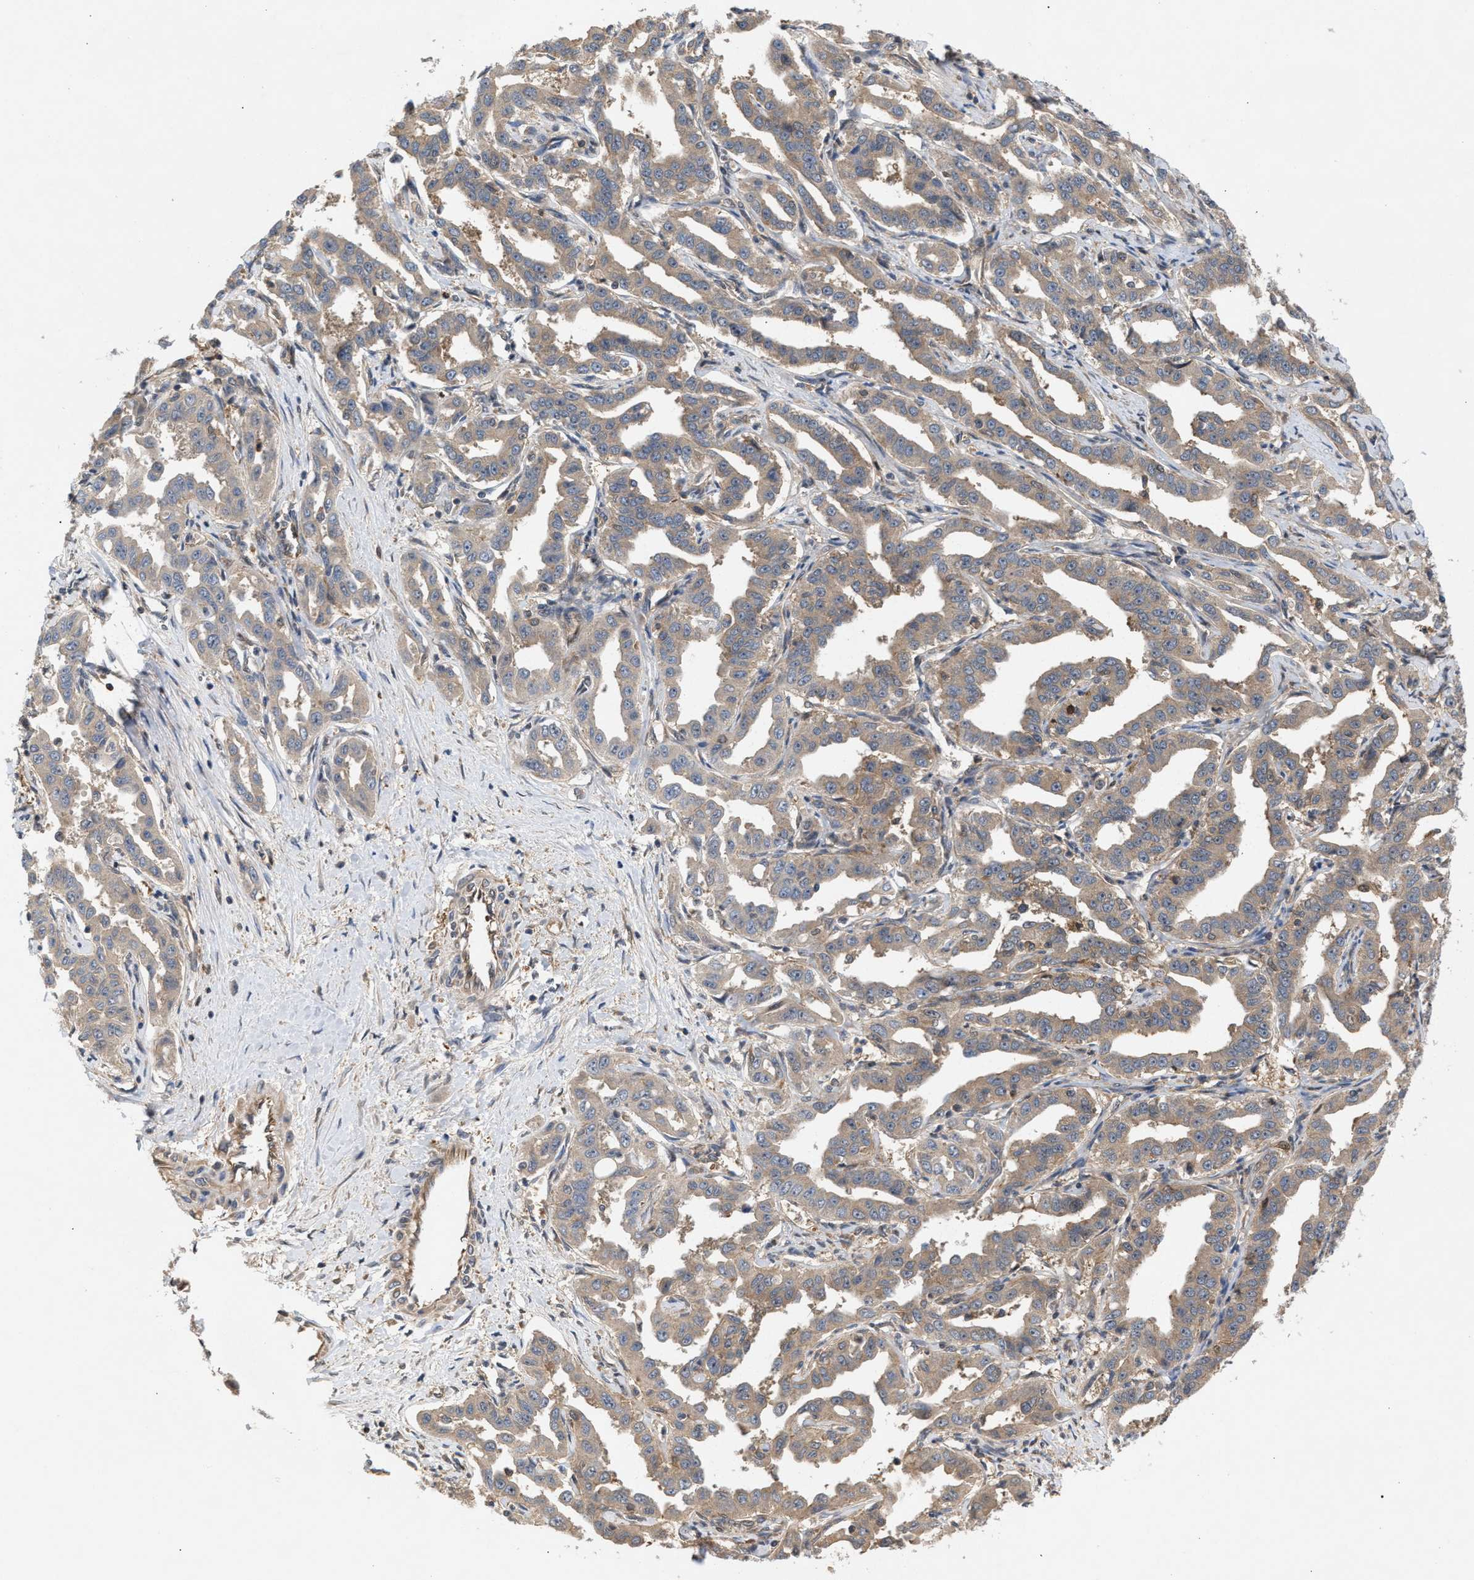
{"staining": {"intensity": "moderate", "quantity": ">75%", "location": "cytoplasmic/membranous"}, "tissue": "liver cancer", "cell_type": "Tumor cells", "image_type": "cancer", "snomed": [{"axis": "morphology", "description": "Cholangiocarcinoma"}, {"axis": "topography", "description": "Liver"}], "caption": "Tumor cells reveal moderate cytoplasmic/membranous expression in about >75% of cells in liver cholangiocarcinoma. The staining was performed using DAB (3,3'-diaminobenzidine), with brown indicating positive protein expression. Nuclei are stained blue with hematoxylin.", "gene": "GLOD4", "patient": {"sex": "male", "age": 59}}